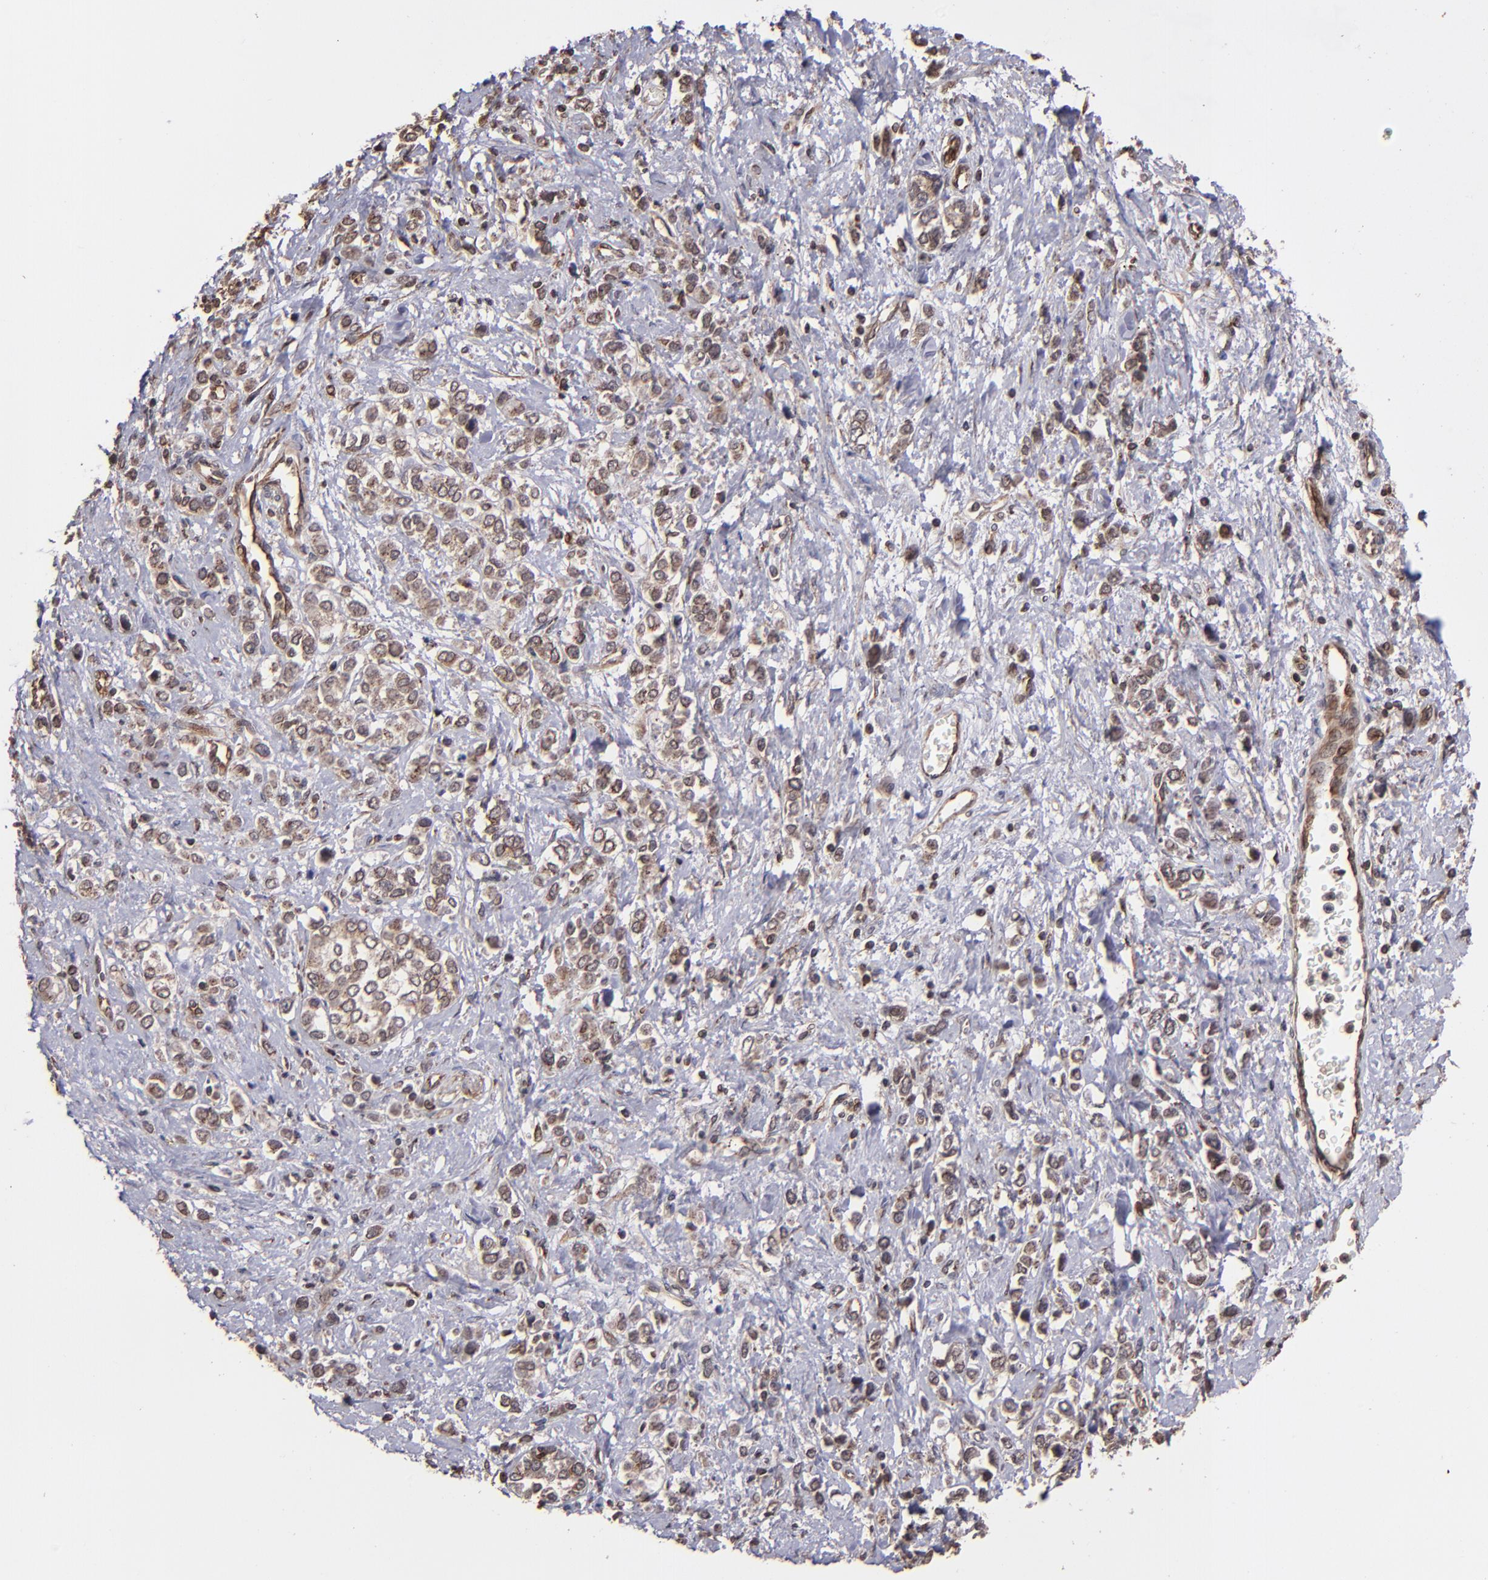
{"staining": {"intensity": "moderate", "quantity": "25%-75%", "location": "cytoplasmic/membranous"}, "tissue": "stomach cancer", "cell_type": "Tumor cells", "image_type": "cancer", "snomed": [{"axis": "morphology", "description": "Adenocarcinoma, NOS"}, {"axis": "topography", "description": "Stomach, upper"}], "caption": "A photomicrograph showing moderate cytoplasmic/membranous expression in about 25%-75% of tumor cells in stomach cancer, as visualized by brown immunohistochemical staining.", "gene": "TRIP11", "patient": {"sex": "male", "age": 76}}